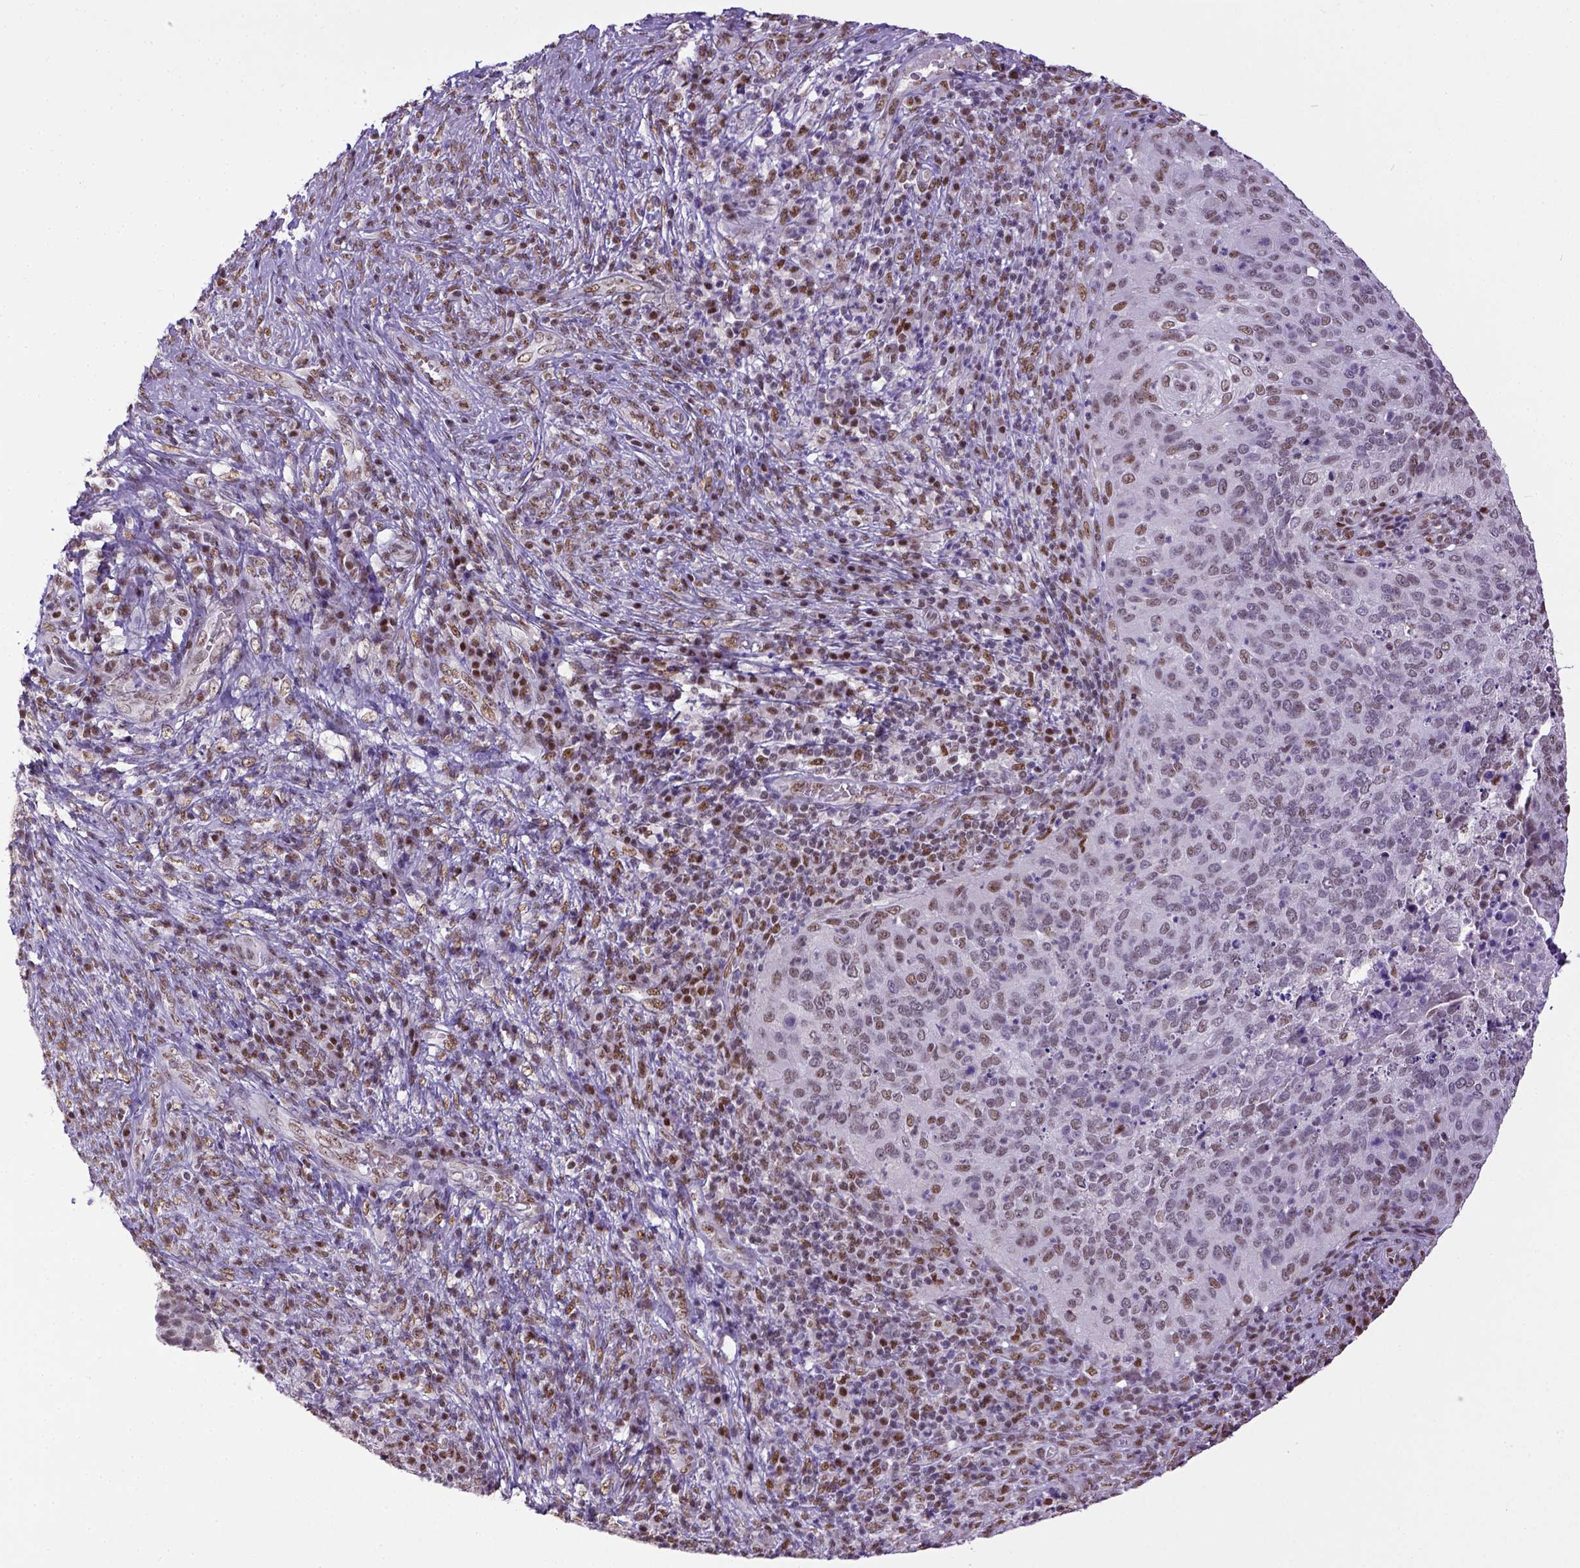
{"staining": {"intensity": "weak", "quantity": "25%-75%", "location": "nuclear"}, "tissue": "cervical cancer", "cell_type": "Tumor cells", "image_type": "cancer", "snomed": [{"axis": "morphology", "description": "Squamous cell carcinoma, NOS"}, {"axis": "topography", "description": "Cervix"}], "caption": "Cervical cancer was stained to show a protein in brown. There is low levels of weak nuclear expression in approximately 25%-75% of tumor cells.", "gene": "ERCC1", "patient": {"sex": "female", "age": 39}}